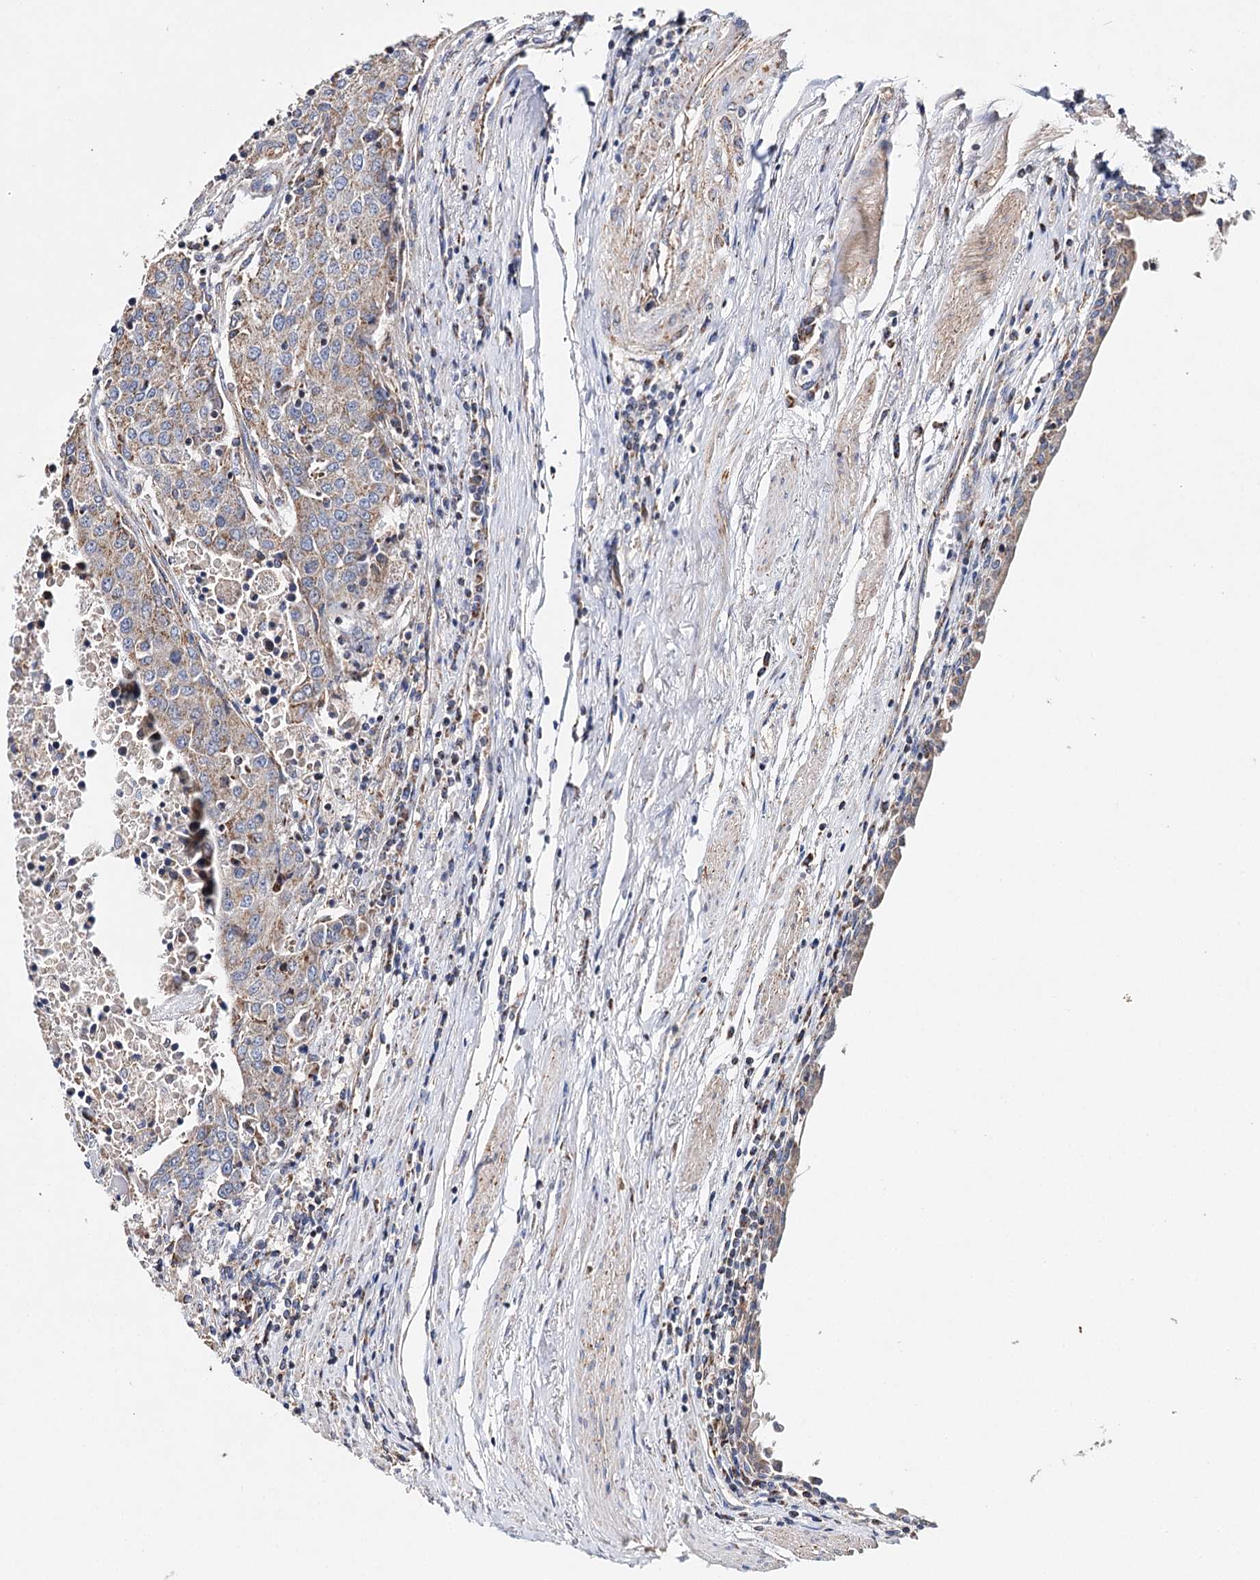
{"staining": {"intensity": "weak", "quantity": ">75%", "location": "cytoplasmic/membranous"}, "tissue": "urothelial cancer", "cell_type": "Tumor cells", "image_type": "cancer", "snomed": [{"axis": "morphology", "description": "Urothelial carcinoma, High grade"}, {"axis": "topography", "description": "Urinary bladder"}], "caption": "Protein staining demonstrates weak cytoplasmic/membranous expression in approximately >75% of tumor cells in urothelial carcinoma (high-grade). (Stains: DAB in brown, nuclei in blue, Microscopy: brightfield microscopy at high magnification).", "gene": "CFAP46", "patient": {"sex": "female", "age": 85}}